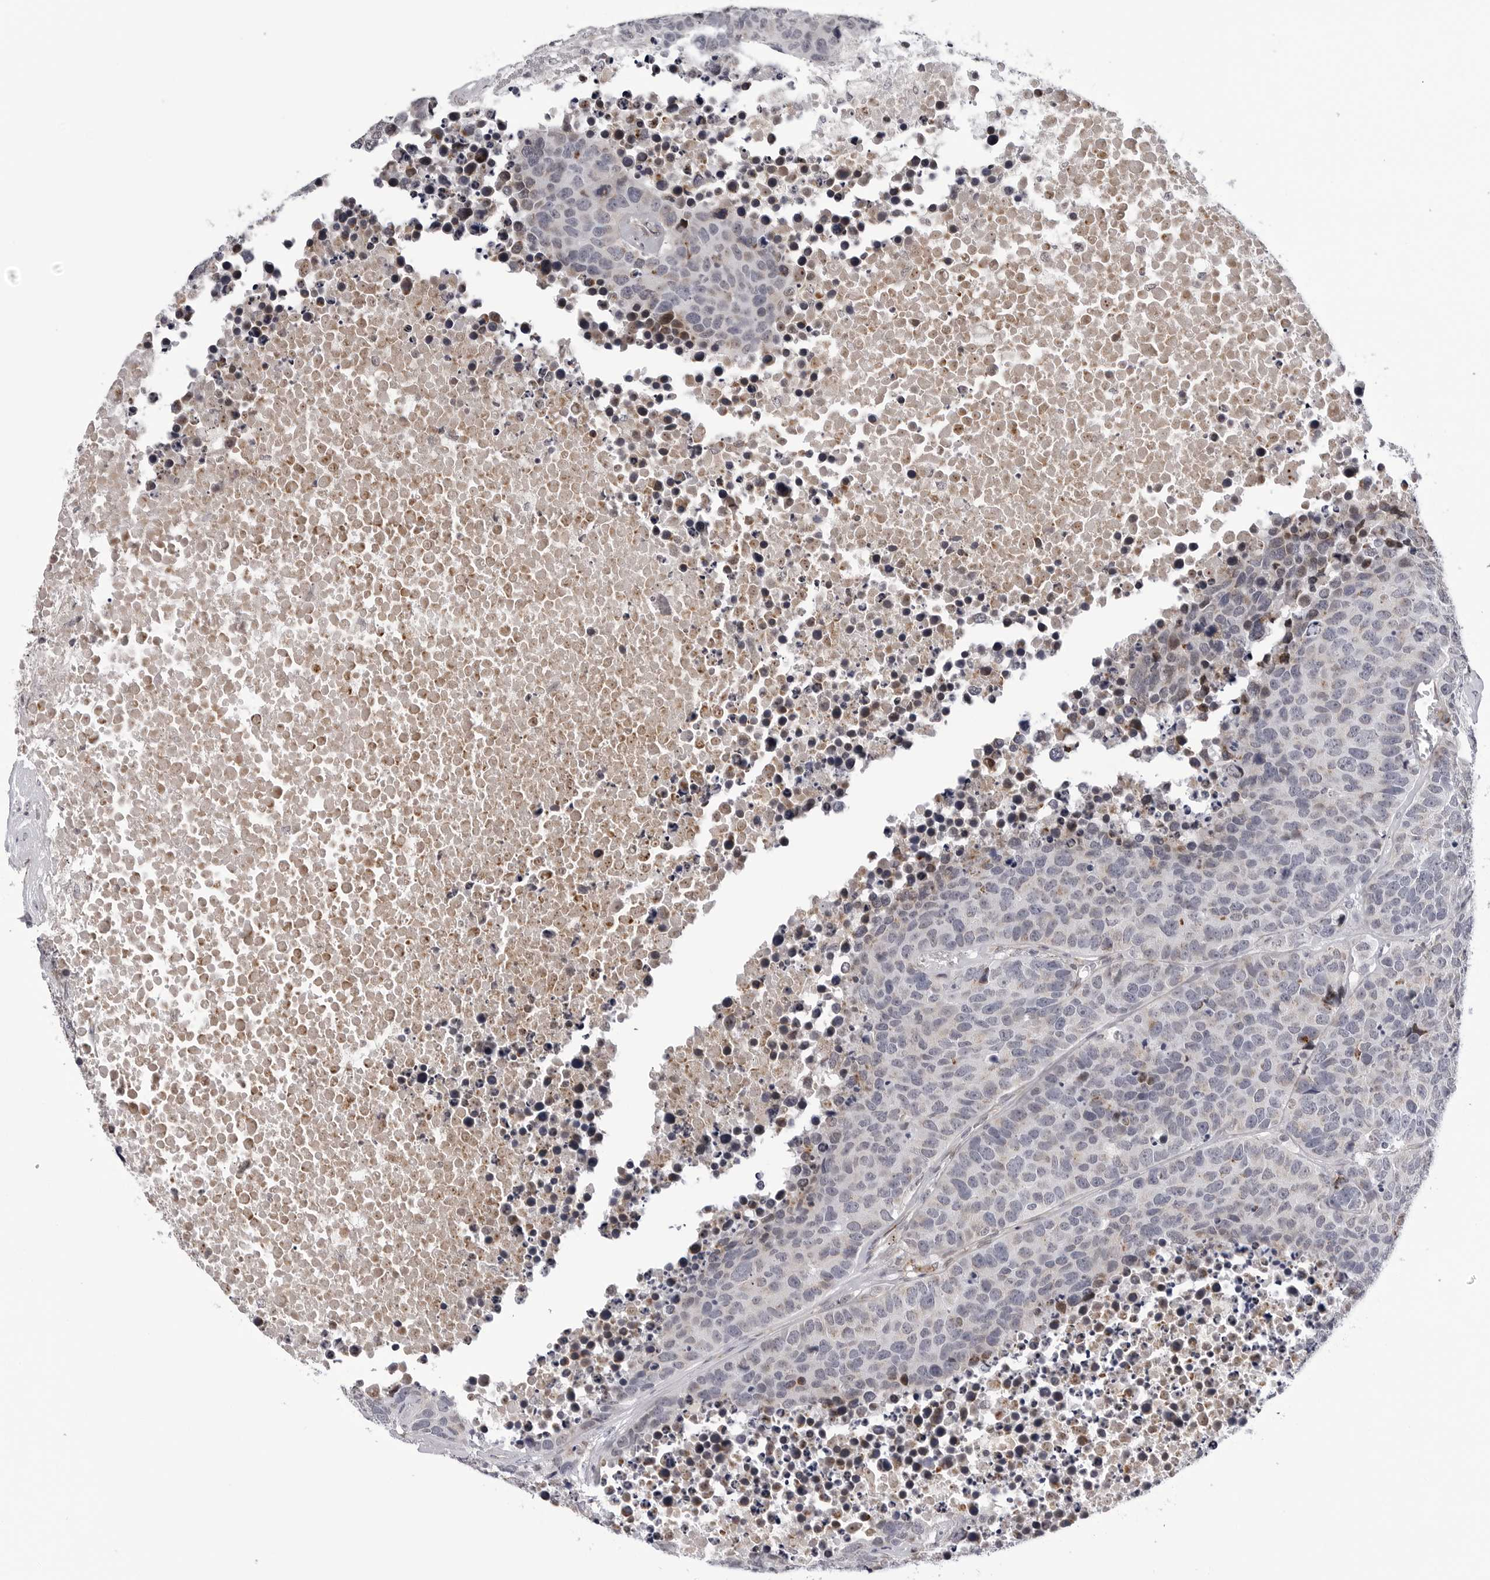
{"staining": {"intensity": "negative", "quantity": "none", "location": "none"}, "tissue": "carcinoid", "cell_type": "Tumor cells", "image_type": "cancer", "snomed": [{"axis": "morphology", "description": "Carcinoid, malignant, NOS"}, {"axis": "topography", "description": "Lung"}], "caption": "Immunohistochemistry of carcinoid (malignant) displays no expression in tumor cells.", "gene": "CDK20", "patient": {"sex": "male", "age": 60}}